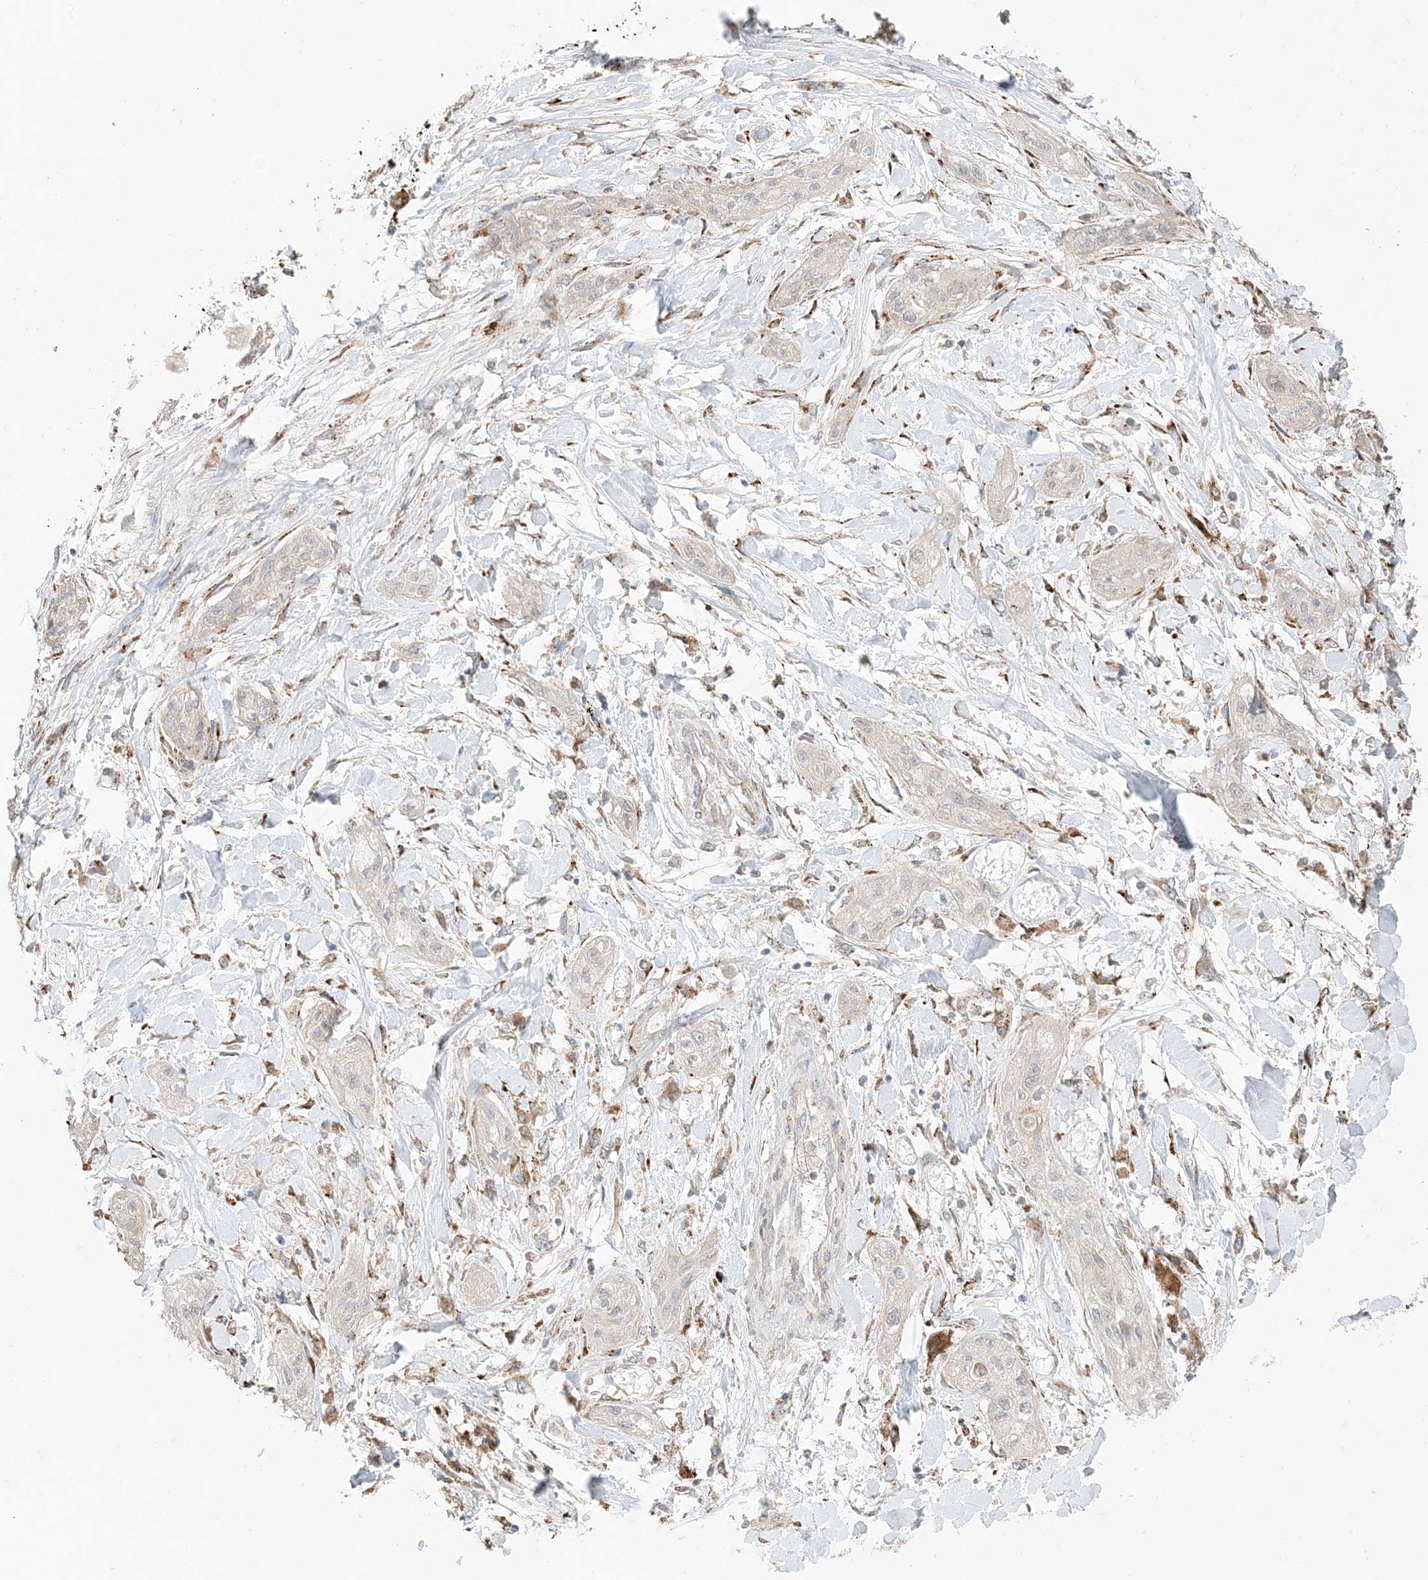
{"staining": {"intensity": "negative", "quantity": "none", "location": "none"}, "tissue": "lung cancer", "cell_type": "Tumor cells", "image_type": "cancer", "snomed": [{"axis": "morphology", "description": "Squamous cell carcinoma, NOS"}, {"axis": "topography", "description": "Lung"}], "caption": "High magnification brightfield microscopy of lung cancer stained with DAB (brown) and counterstained with hematoxylin (blue): tumor cells show no significant staining.", "gene": "ODC1", "patient": {"sex": "female", "age": 47}}